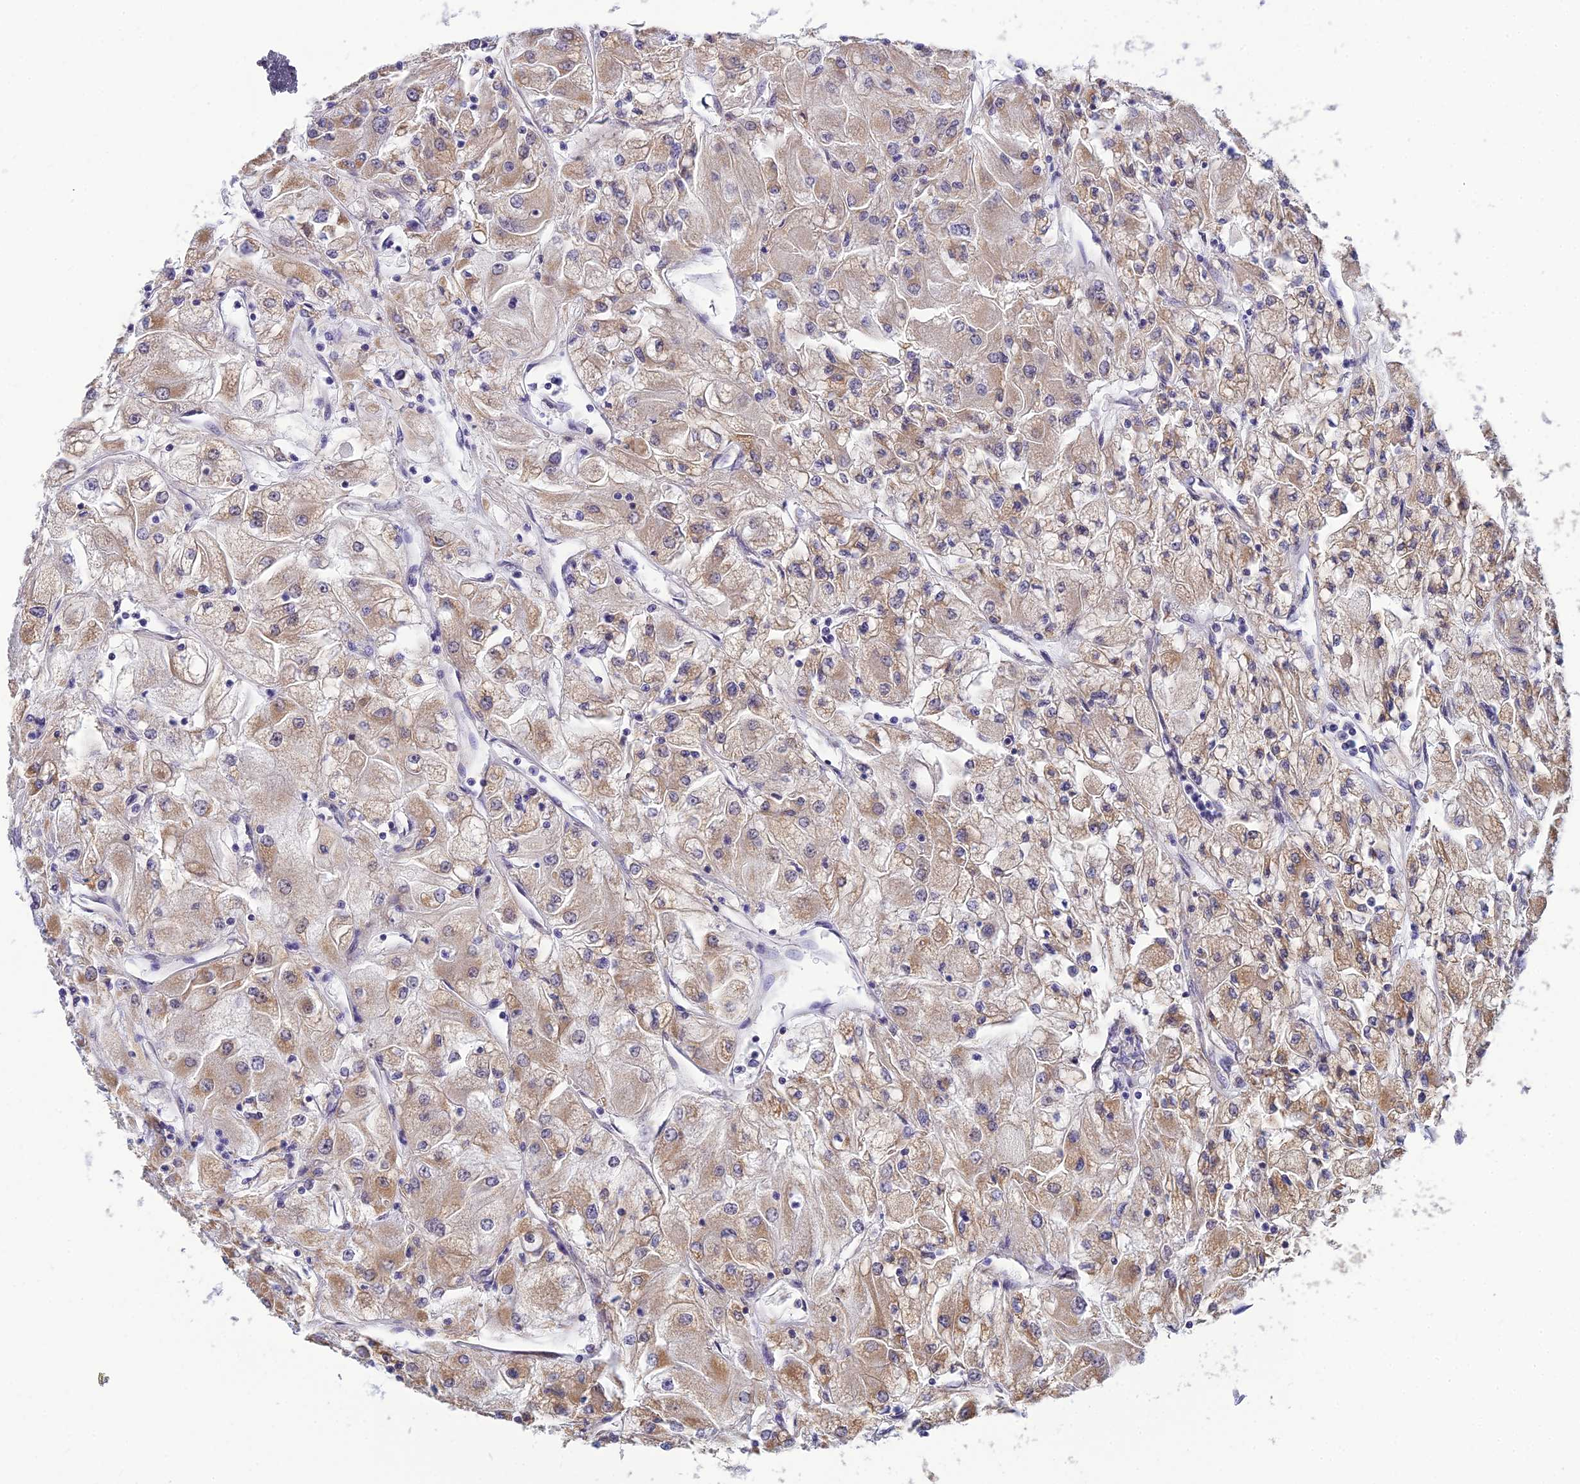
{"staining": {"intensity": "weak", "quantity": "25%-75%", "location": "cytoplasmic/membranous"}, "tissue": "renal cancer", "cell_type": "Tumor cells", "image_type": "cancer", "snomed": [{"axis": "morphology", "description": "Adenocarcinoma, NOS"}, {"axis": "topography", "description": "Kidney"}], "caption": "Weak cytoplasmic/membranous protein staining is present in approximately 25%-75% of tumor cells in renal adenocarcinoma.", "gene": "C2orf49", "patient": {"sex": "male", "age": 80}}